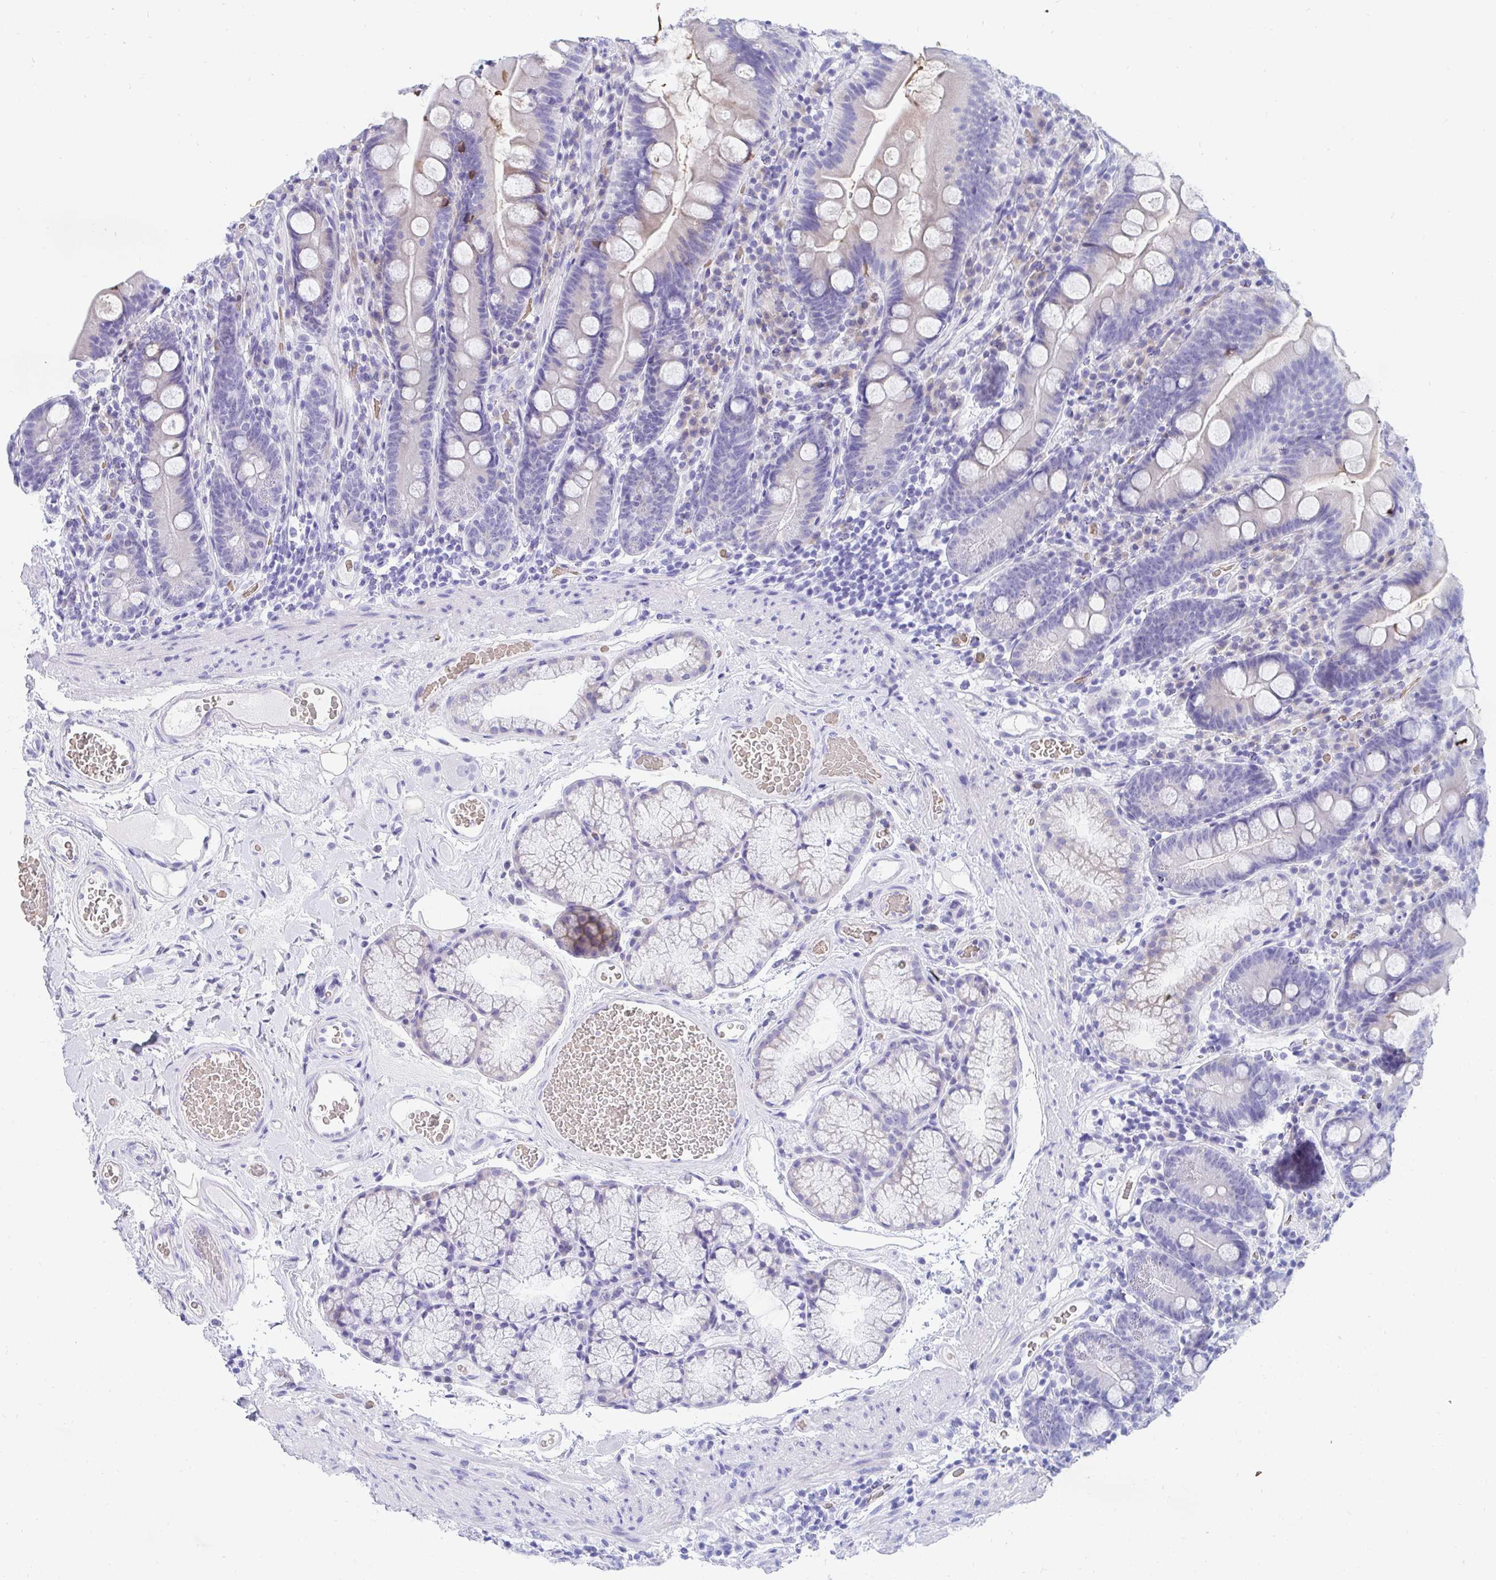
{"staining": {"intensity": "negative", "quantity": "none", "location": "none"}, "tissue": "duodenum", "cell_type": "Glandular cells", "image_type": "normal", "snomed": [{"axis": "morphology", "description": "Normal tissue, NOS"}, {"axis": "topography", "description": "Duodenum"}], "caption": "Immunohistochemistry photomicrograph of benign duodenum: human duodenum stained with DAB displays no significant protein staining in glandular cells.", "gene": "MROH2B", "patient": {"sex": "female", "age": 67}}